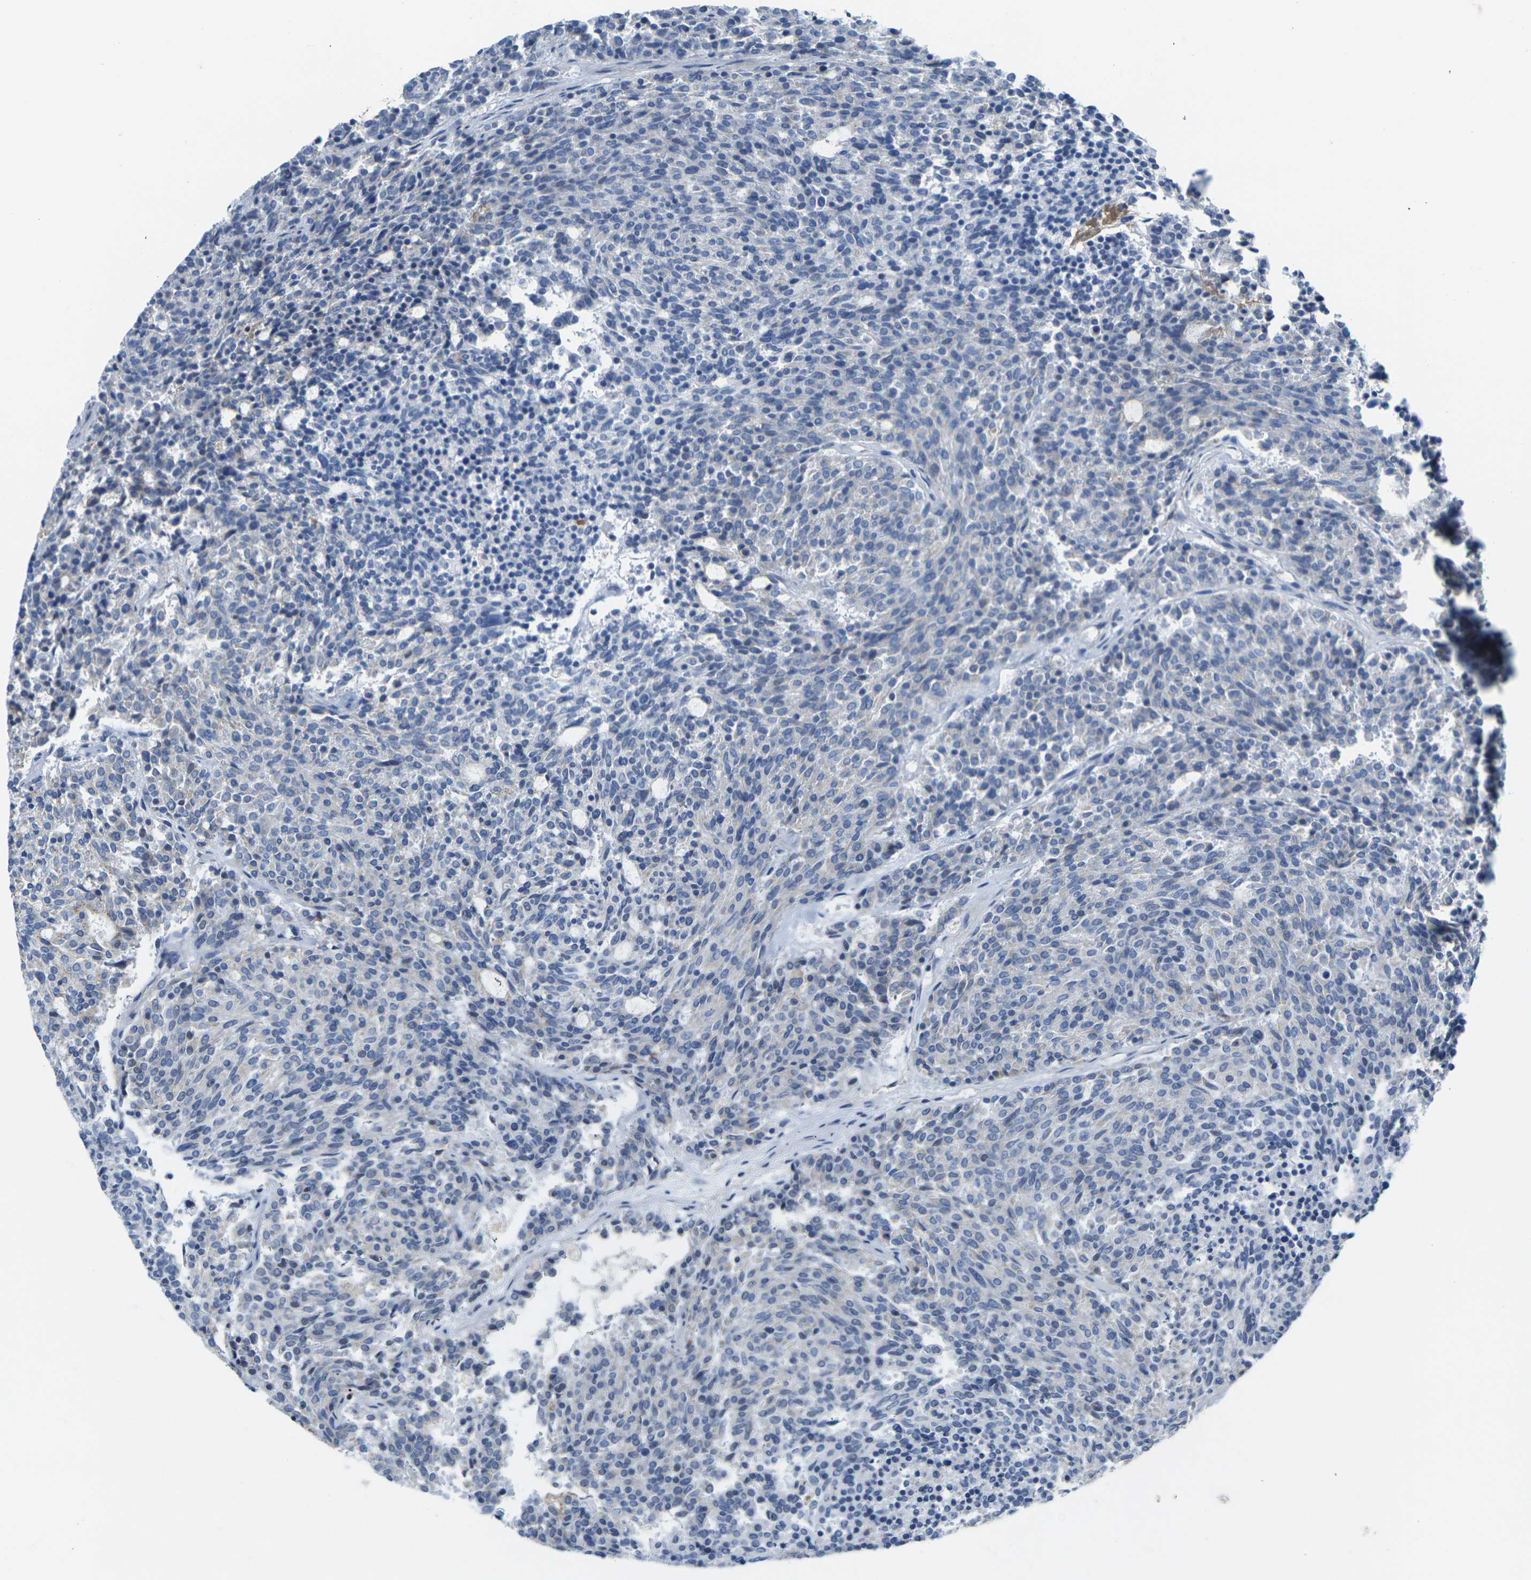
{"staining": {"intensity": "negative", "quantity": "none", "location": "none"}, "tissue": "carcinoid", "cell_type": "Tumor cells", "image_type": "cancer", "snomed": [{"axis": "morphology", "description": "Carcinoid, malignant, NOS"}, {"axis": "topography", "description": "Pancreas"}], "caption": "Immunohistochemistry (IHC) histopathology image of human carcinoid stained for a protein (brown), which demonstrates no staining in tumor cells.", "gene": "OTOF", "patient": {"sex": "female", "age": 54}}